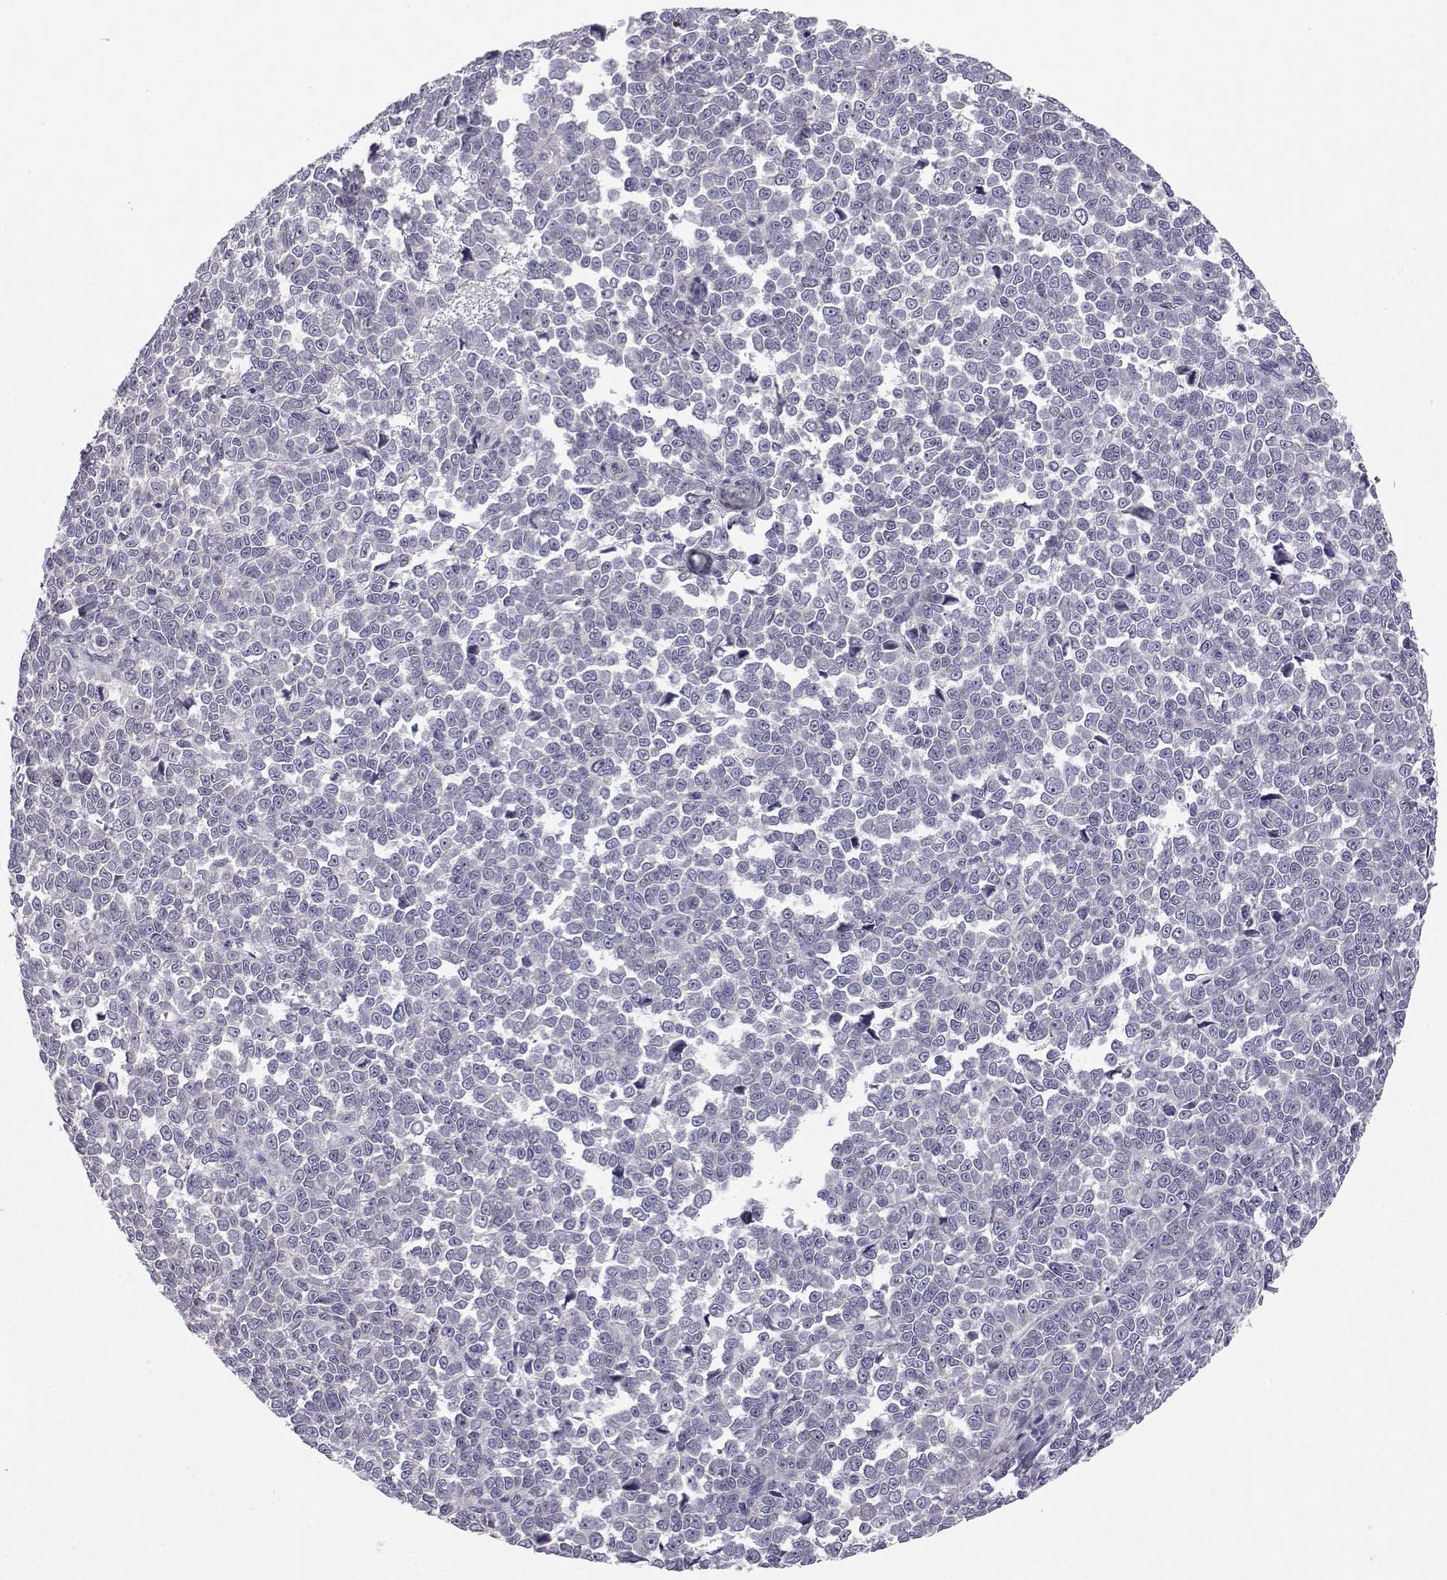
{"staining": {"intensity": "negative", "quantity": "none", "location": "none"}, "tissue": "melanoma", "cell_type": "Tumor cells", "image_type": "cancer", "snomed": [{"axis": "morphology", "description": "Malignant melanoma, NOS"}, {"axis": "topography", "description": "Skin"}], "caption": "The histopathology image demonstrates no staining of tumor cells in melanoma.", "gene": "PEX5L", "patient": {"sex": "female", "age": 95}}